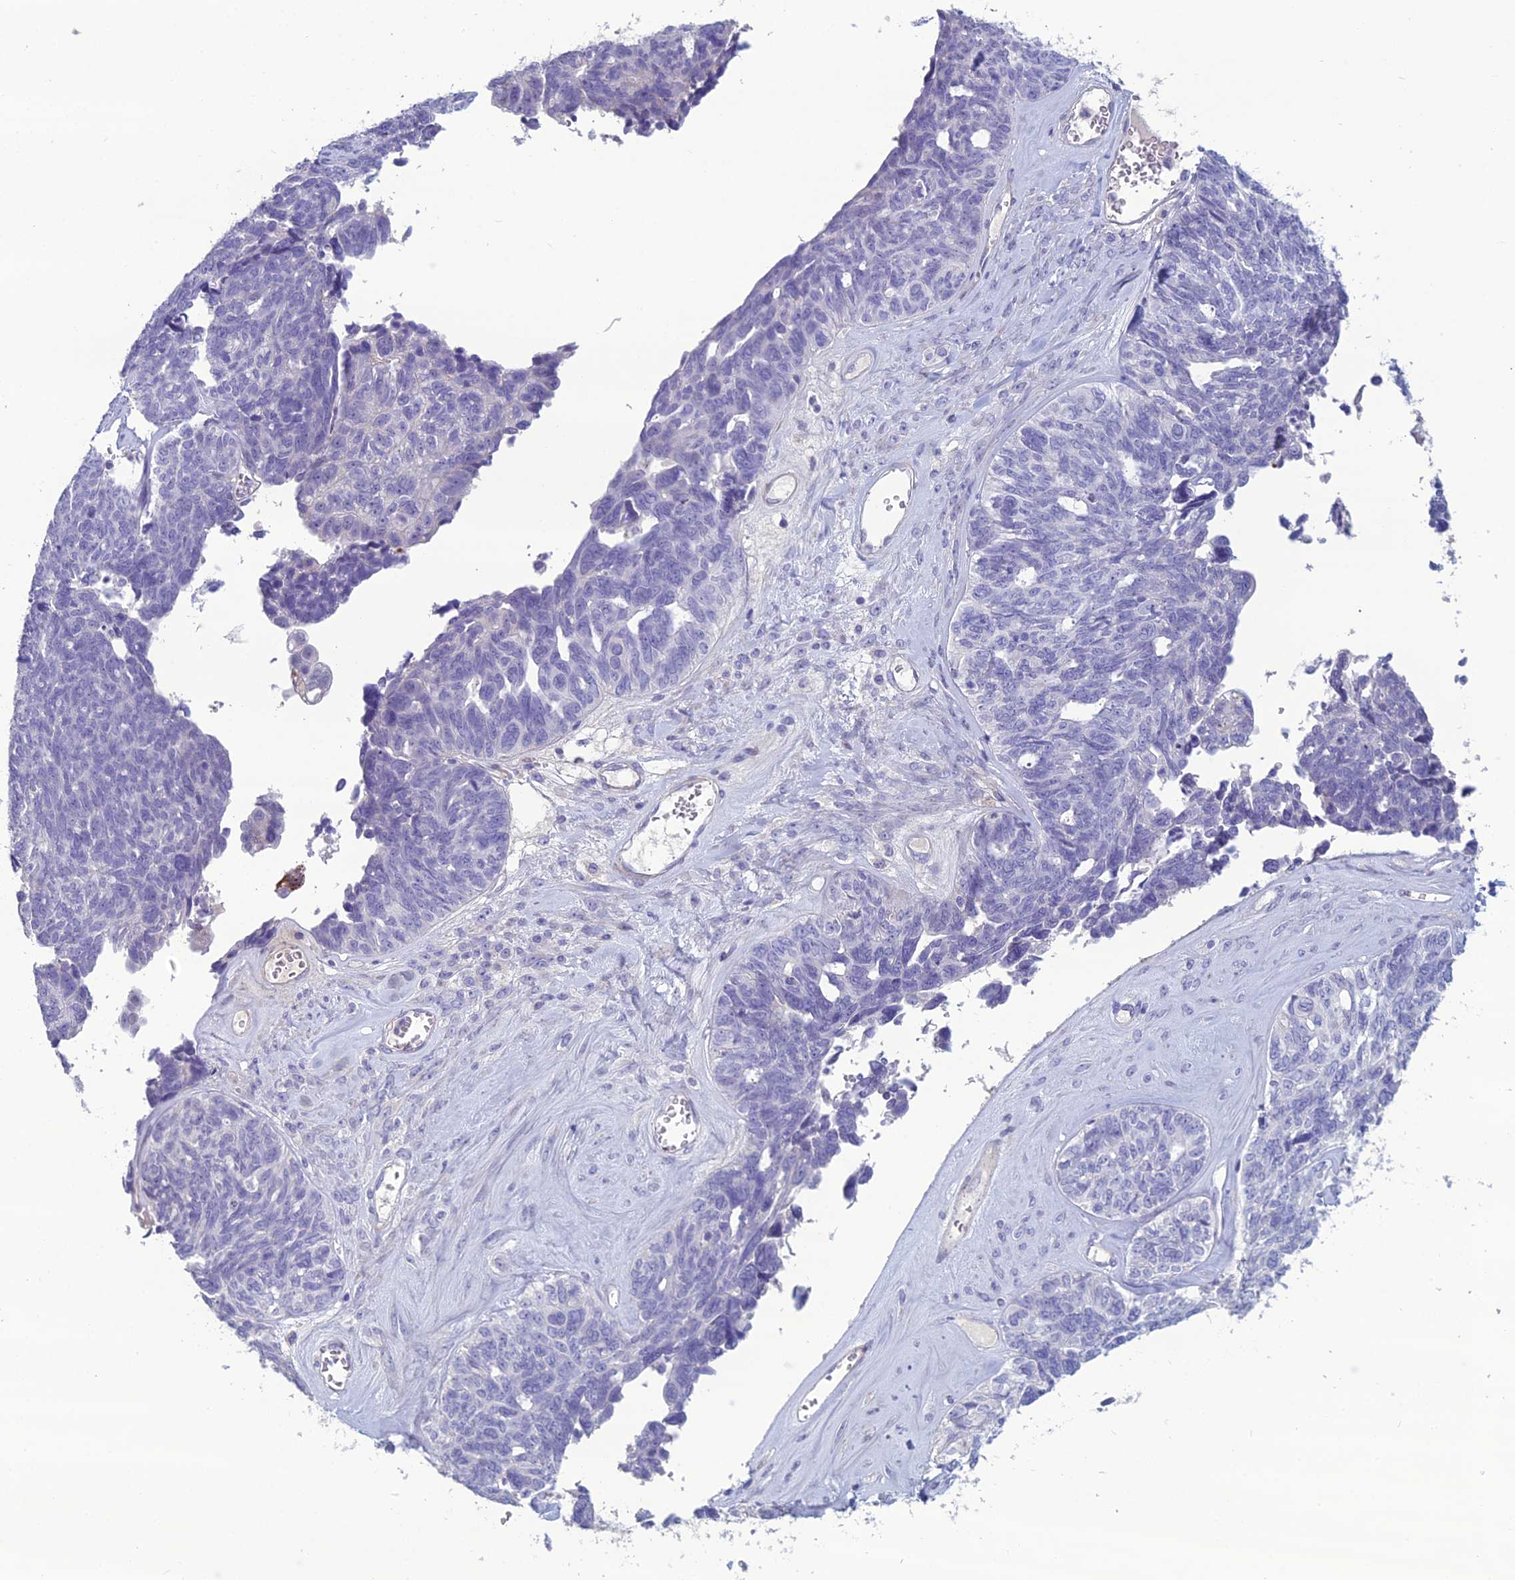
{"staining": {"intensity": "negative", "quantity": "none", "location": "none"}, "tissue": "ovarian cancer", "cell_type": "Tumor cells", "image_type": "cancer", "snomed": [{"axis": "morphology", "description": "Cystadenocarcinoma, serous, NOS"}, {"axis": "topography", "description": "Ovary"}], "caption": "This is an IHC photomicrograph of ovarian cancer (serous cystadenocarcinoma). There is no staining in tumor cells.", "gene": "OR56B1", "patient": {"sex": "female", "age": 79}}